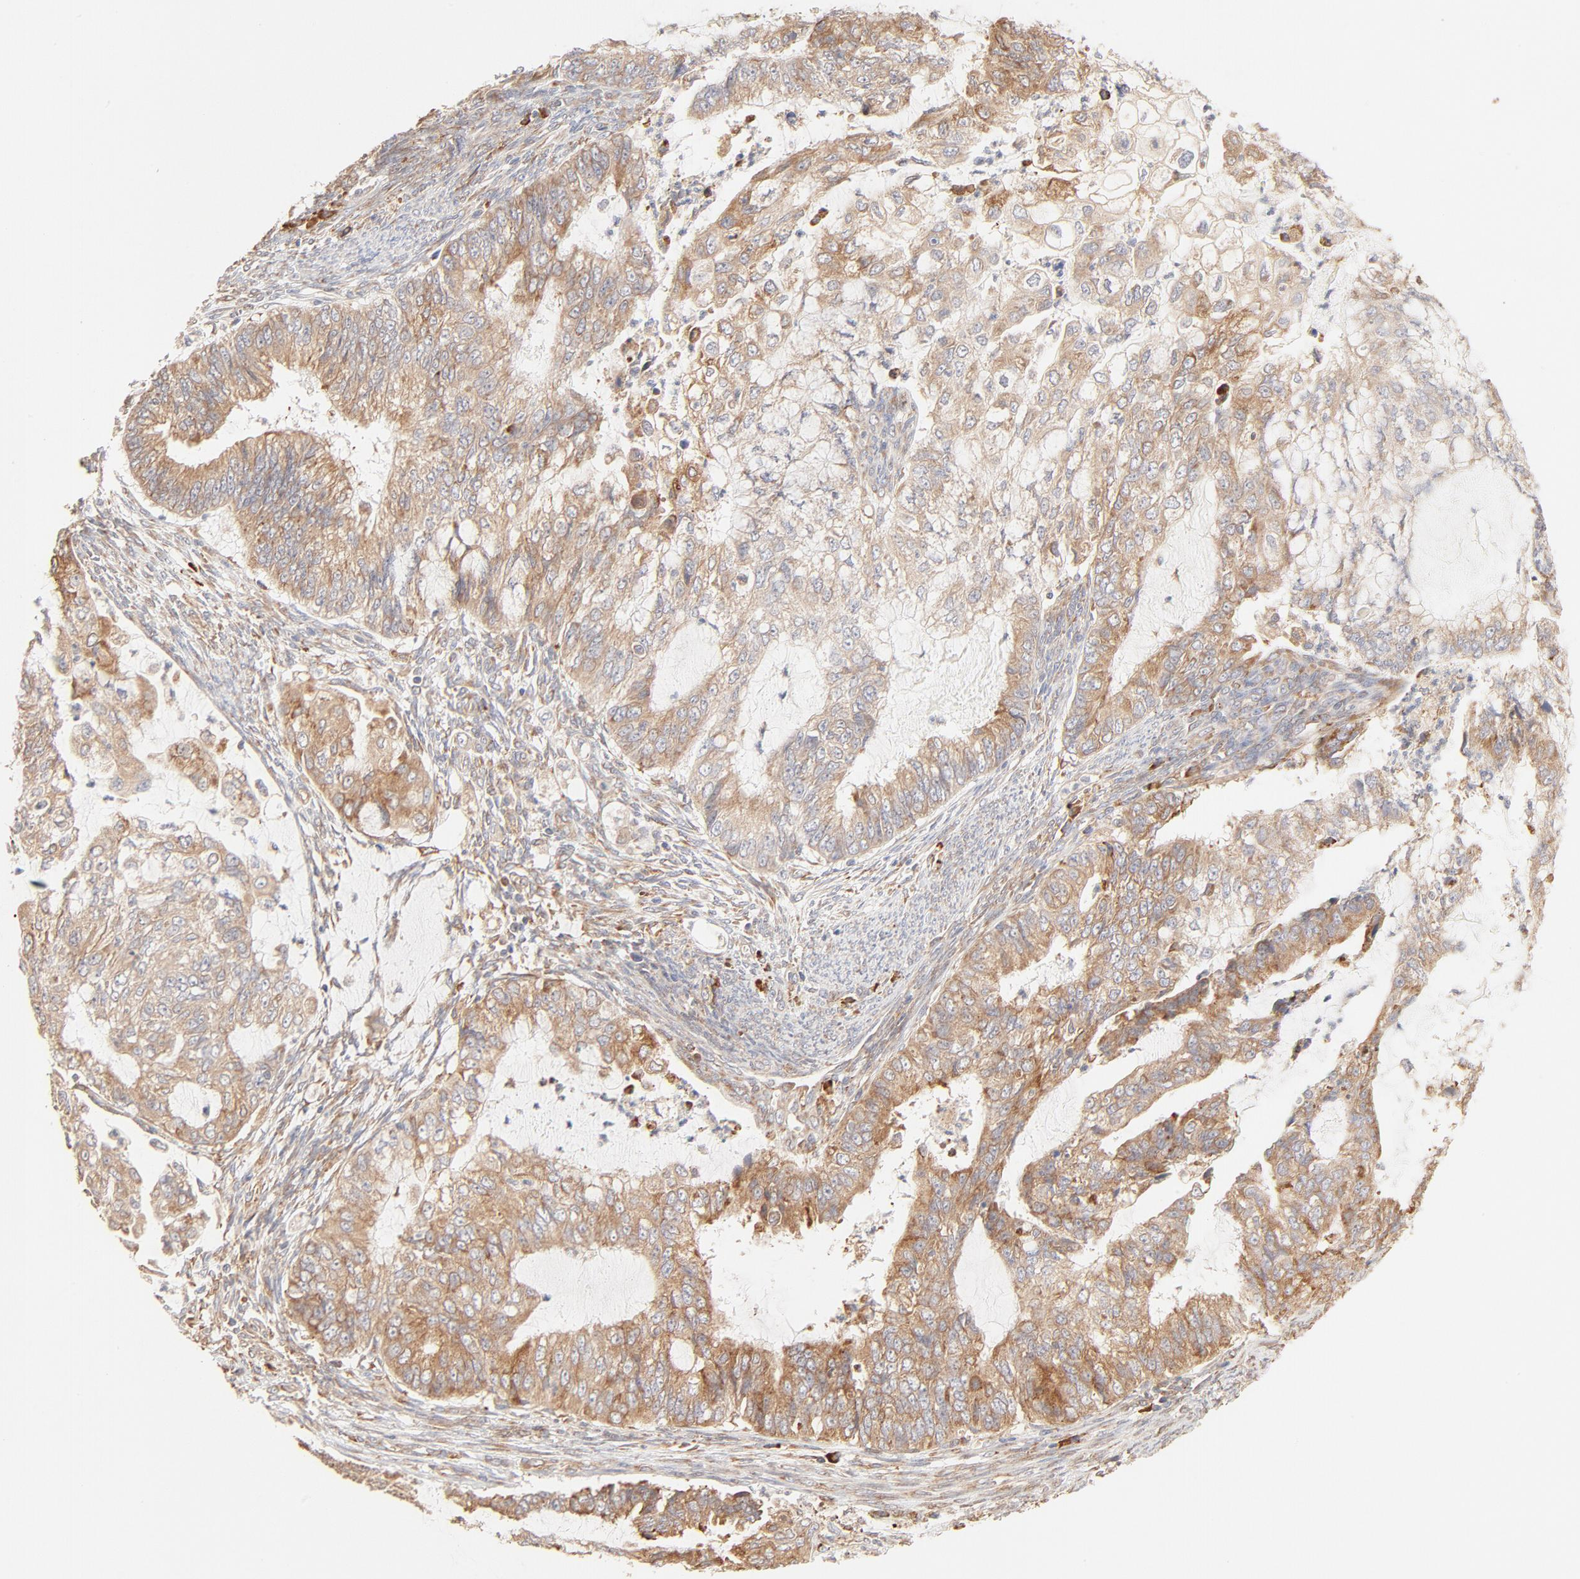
{"staining": {"intensity": "moderate", "quantity": ">75%", "location": "cytoplasmic/membranous"}, "tissue": "endometrial cancer", "cell_type": "Tumor cells", "image_type": "cancer", "snomed": [{"axis": "morphology", "description": "Adenocarcinoma, NOS"}, {"axis": "topography", "description": "Endometrium"}], "caption": "IHC histopathology image of neoplastic tissue: human endometrial cancer stained using immunohistochemistry (IHC) displays medium levels of moderate protein expression localized specifically in the cytoplasmic/membranous of tumor cells, appearing as a cytoplasmic/membranous brown color.", "gene": "PARP12", "patient": {"sex": "female", "age": 75}}